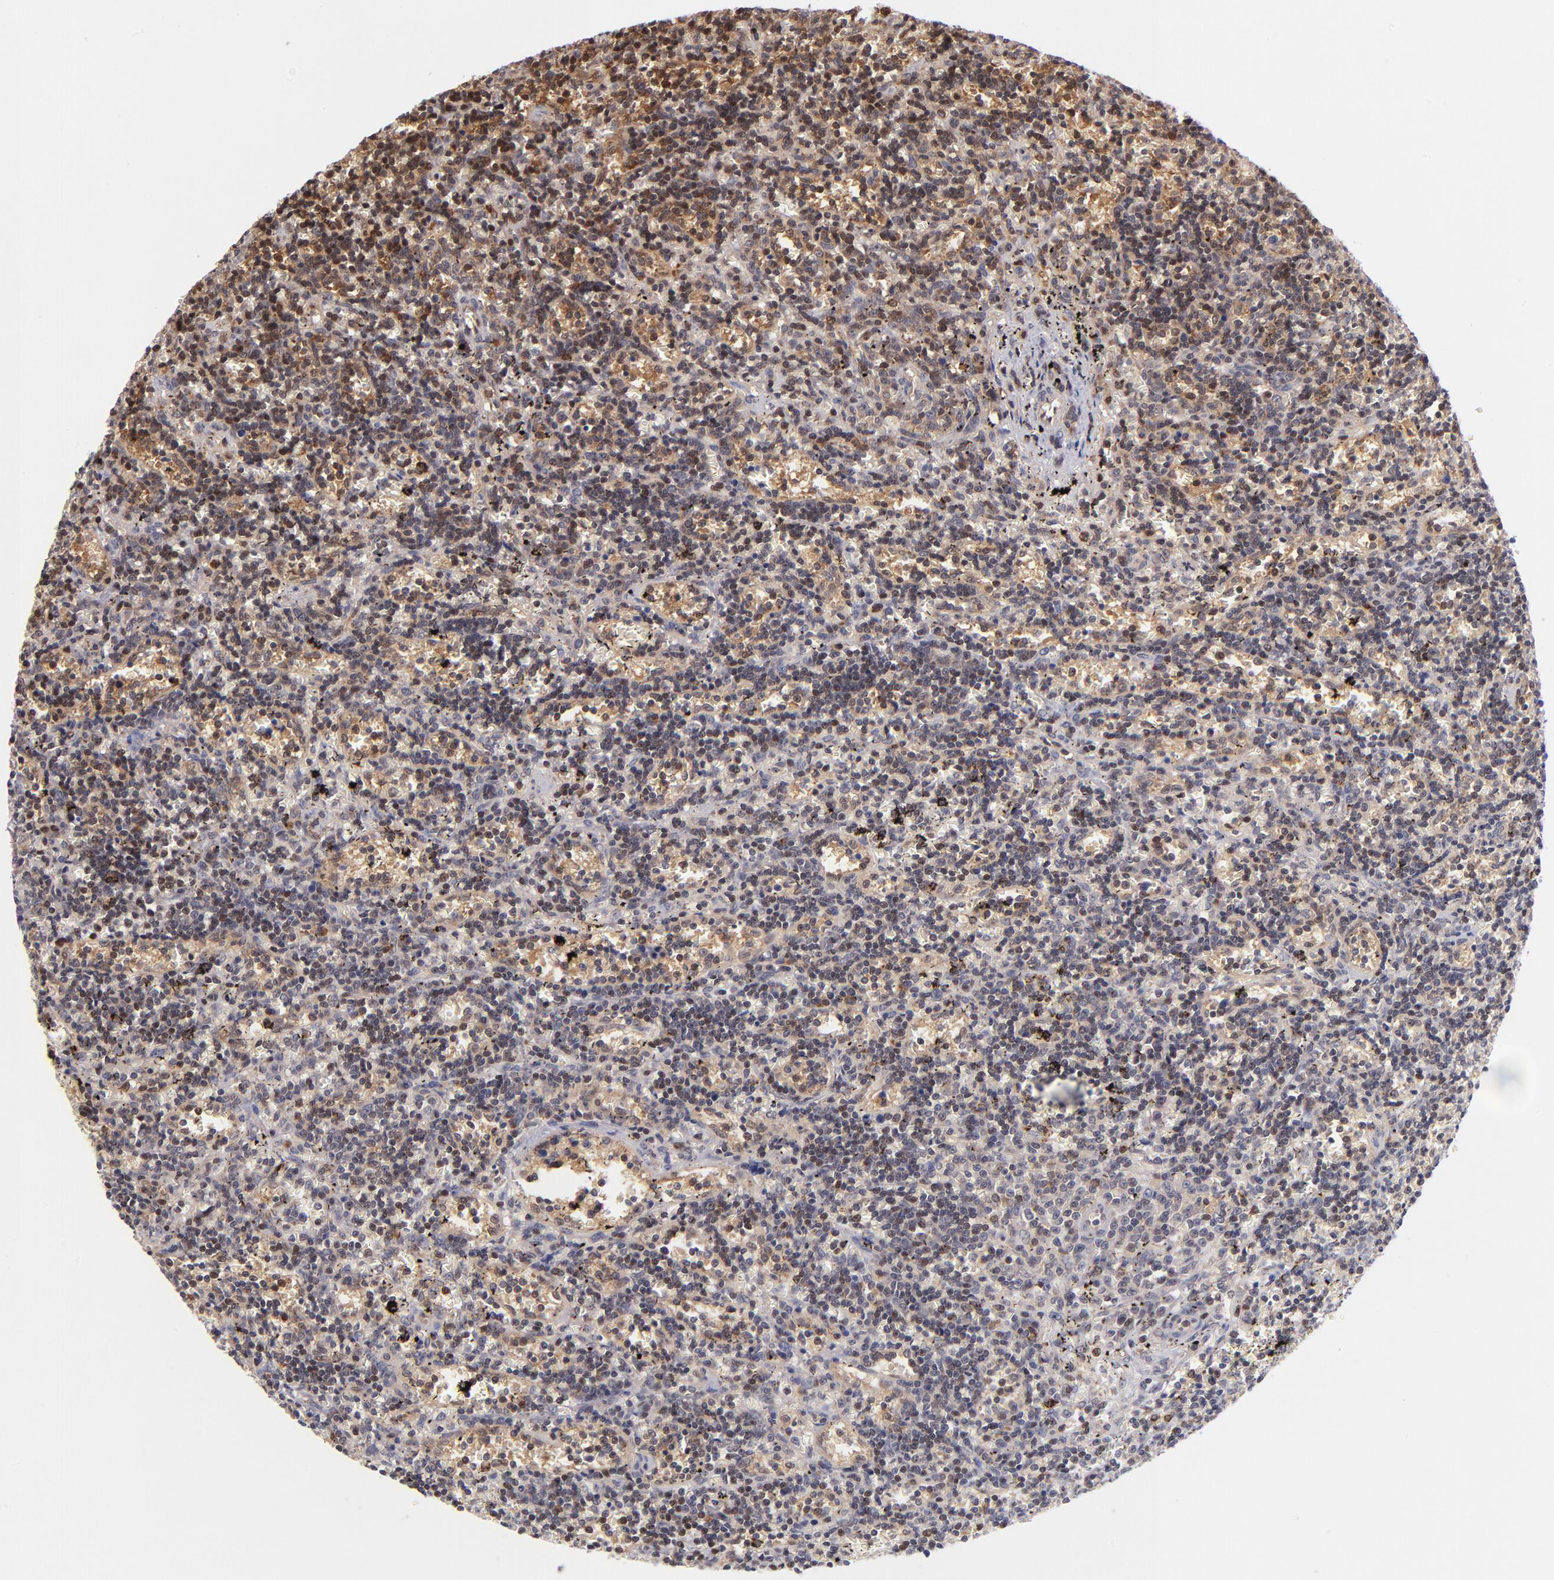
{"staining": {"intensity": "moderate", "quantity": "25%-75%", "location": "cytoplasmic/membranous,nuclear"}, "tissue": "lymphoma", "cell_type": "Tumor cells", "image_type": "cancer", "snomed": [{"axis": "morphology", "description": "Malignant lymphoma, non-Hodgkin's type, Low grade"}, {"axis": "topography", "description": "Spleen"}], "caption": "Human lymphoma stained with a brown dye displays moderate cytoplasmic/membranous and nuclear positive expression in approximately 25%-75% of tumor cells.", "gene": "YWHAB", "patient": {"sex": "male", "age": 60}}